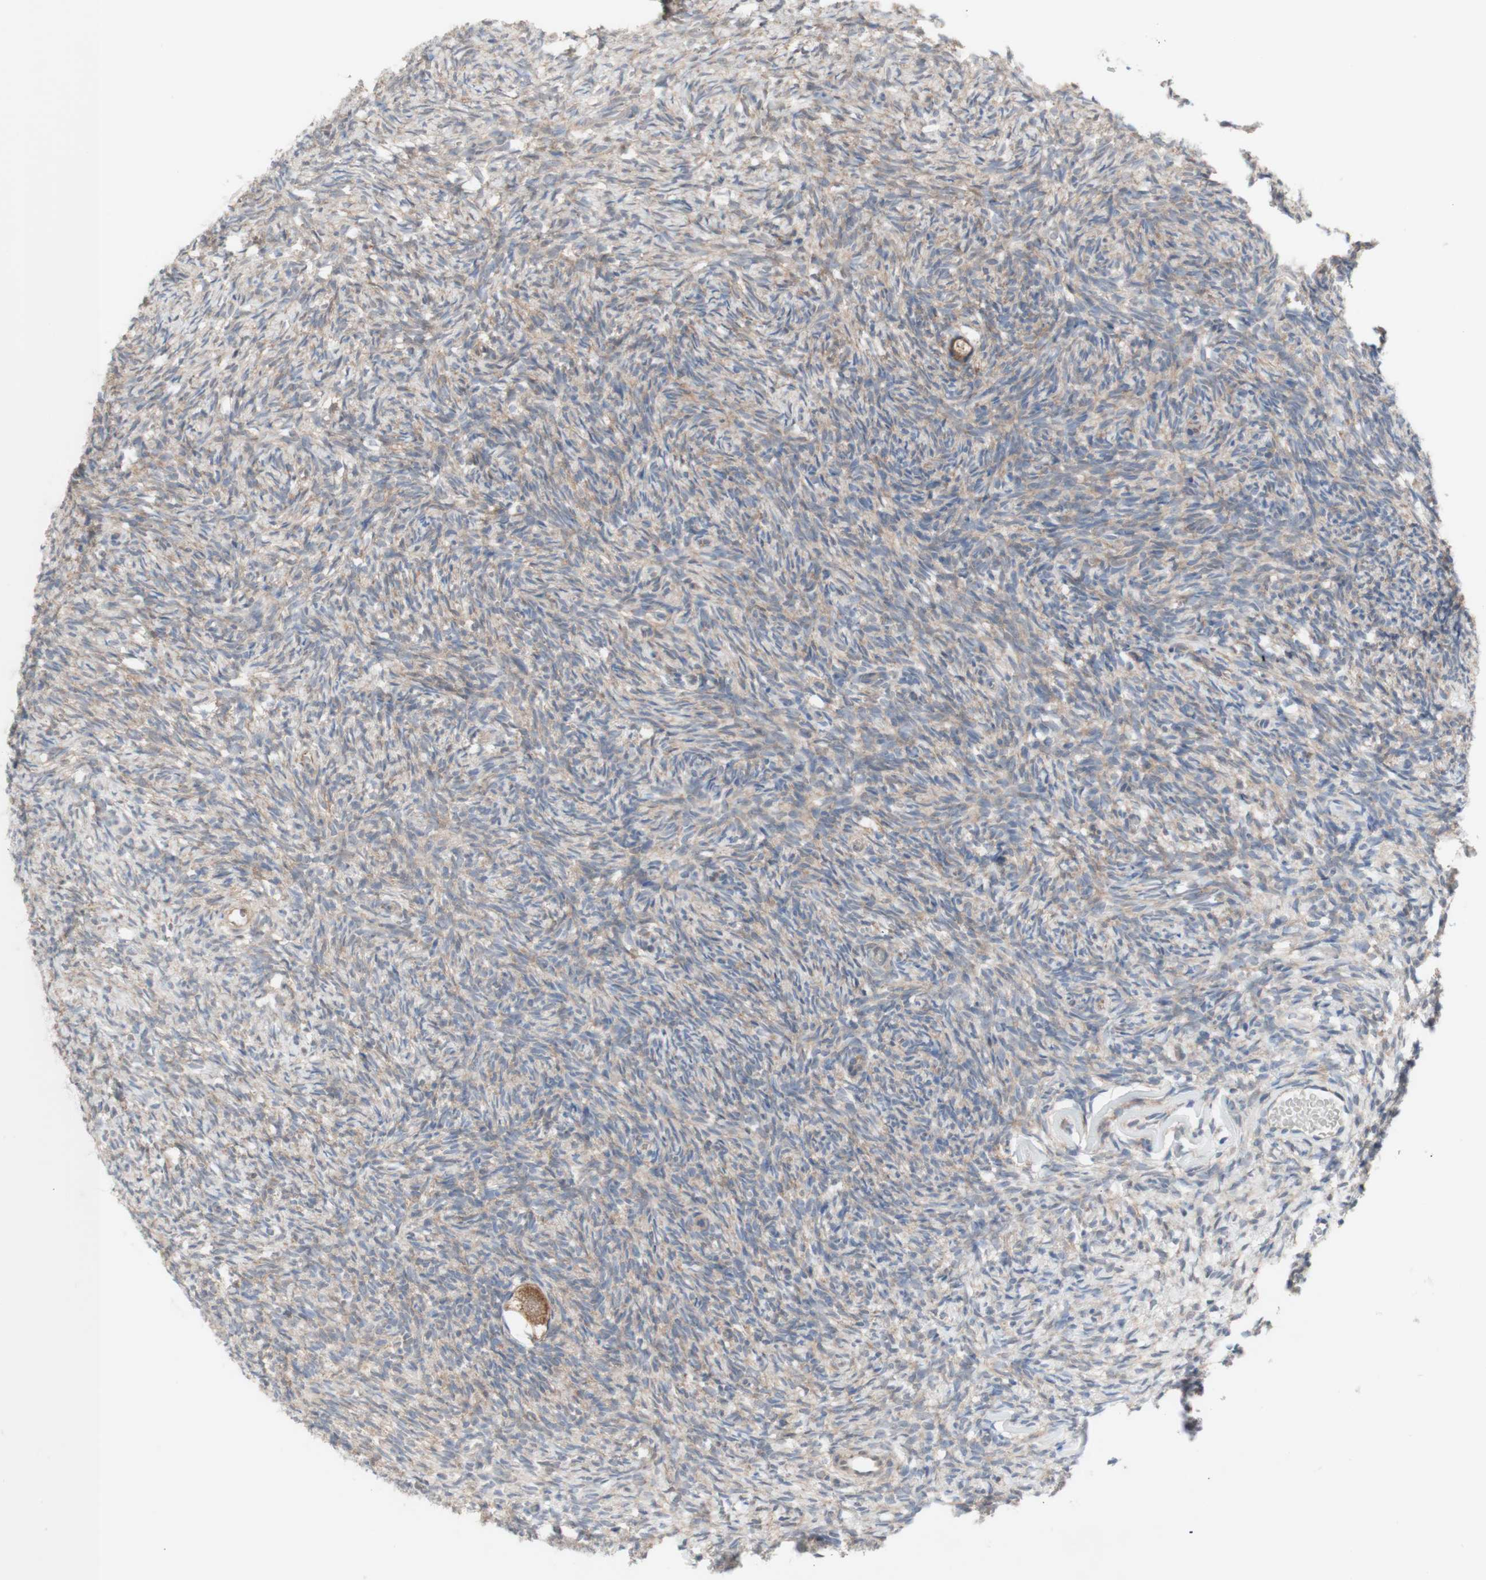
{"staining": {"intensity": "moderate", "quantity": ">75%", "location": "cytoplasmic/membranous"}, "tissue": "ovary", "cell_type": "Follicle cells", "image_type": "normal", "snomed": [{"axis": "morphology", "description": "Normal tissue, NOS"}, {"axis": "topography", "description": "Ovary"}], "caption": "This image exhibits normal ovary stained with immunohistochemistry to label a protein in brown. The cytoplasmic/membranous of follicle cells show moderate positivity for the protein. Nuclei are counter-stained blue.", "gene": "PRMT5", "patient": {"sex": "female", "age": 35}}